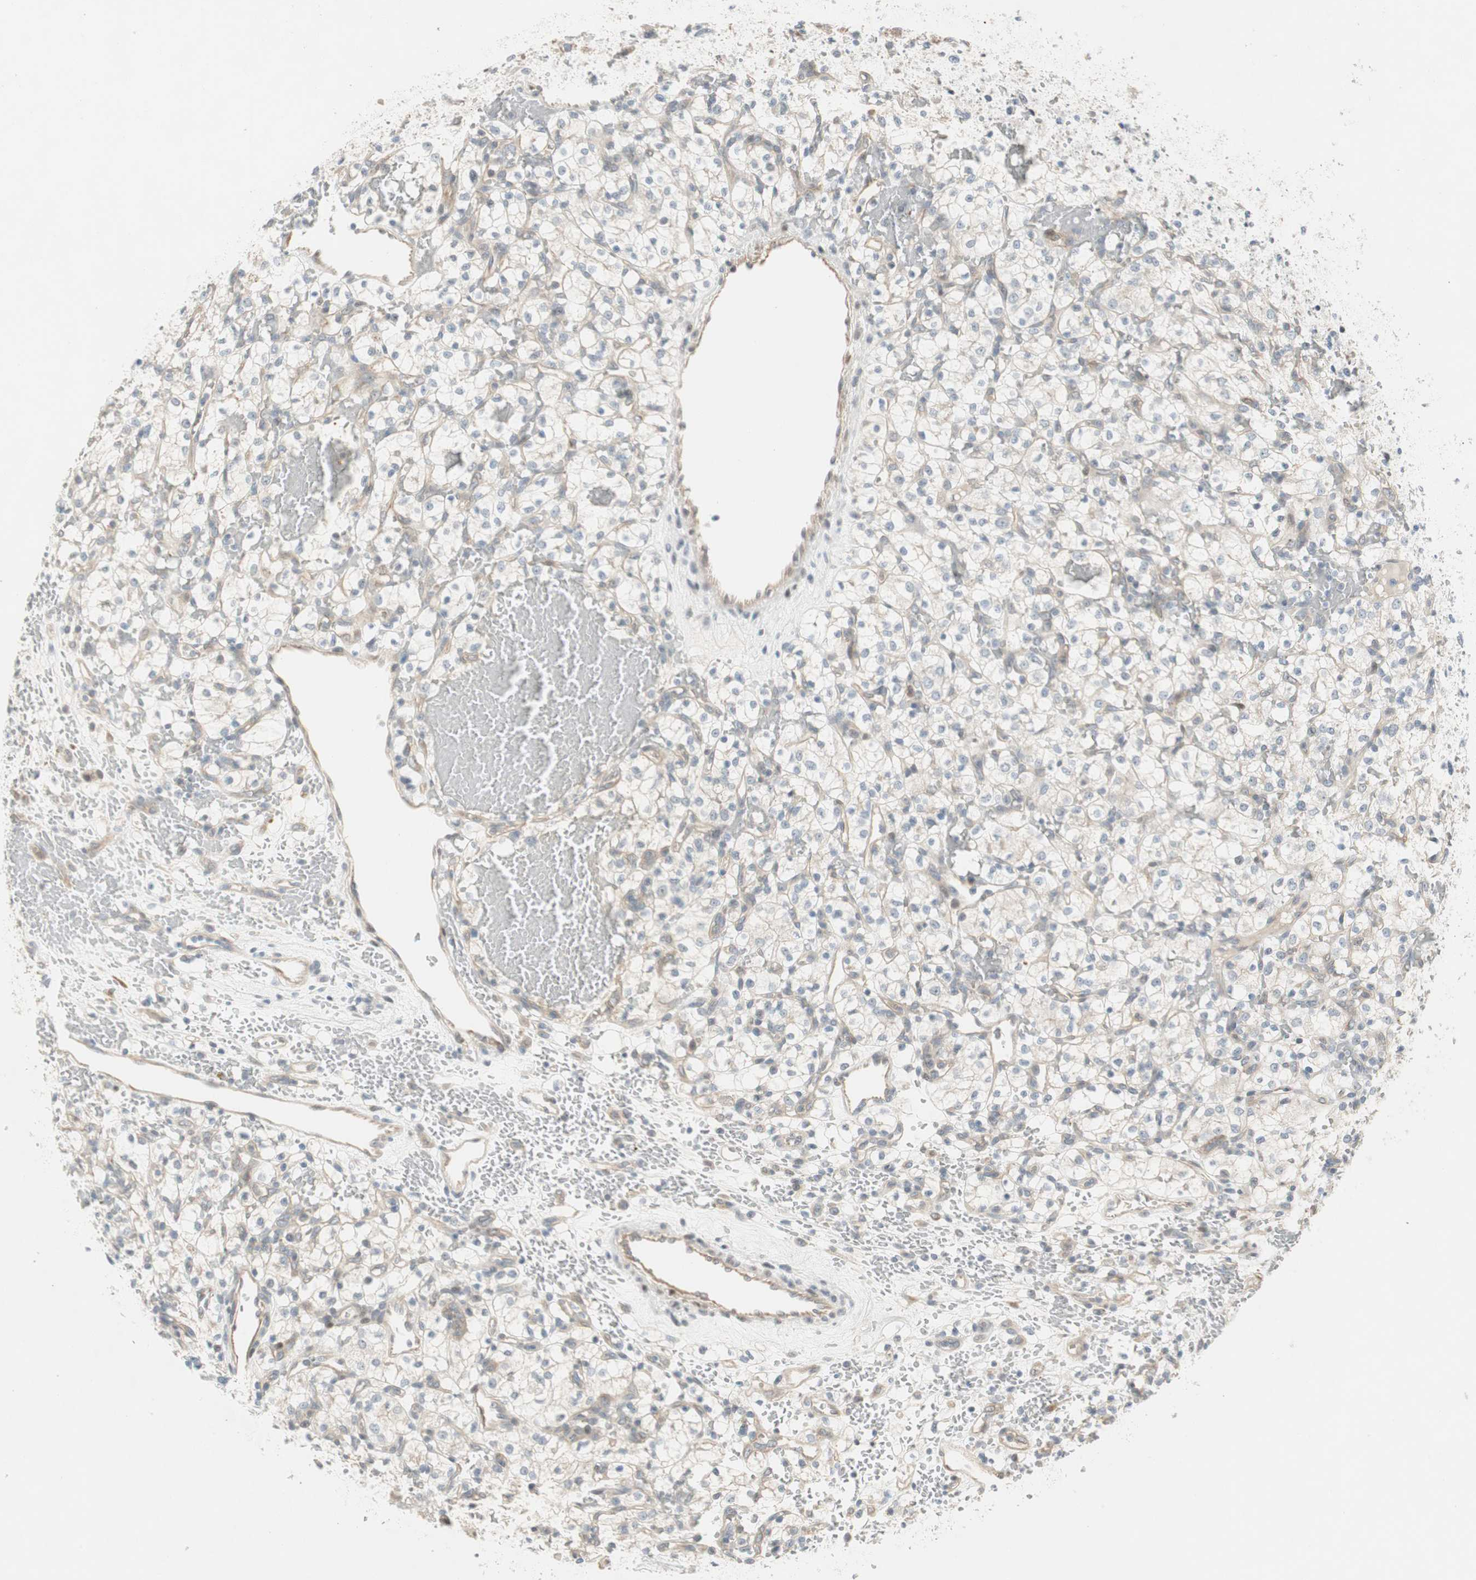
{"staining": {"intensity": "negative", "quantity": "none", "location": "none"}, "tissue": "renal cancer", "cell_type": "Tumor cells", "image_type": "cancer", "snomed": [{"axis": "morphology", "description": "Adenocarcinoma, NOS"}, {"axis": "topography", "description": "Kidney"}], "caption": "This image is of renal adenocarcinoma stained with immunohistochemistry (IHC) to label a protein in brown with the nuclei are counter-stained blue. There is no expression in tumor cells.", "gene": "CGRRF1", "patient": {"sex": "female", "age": 60}}